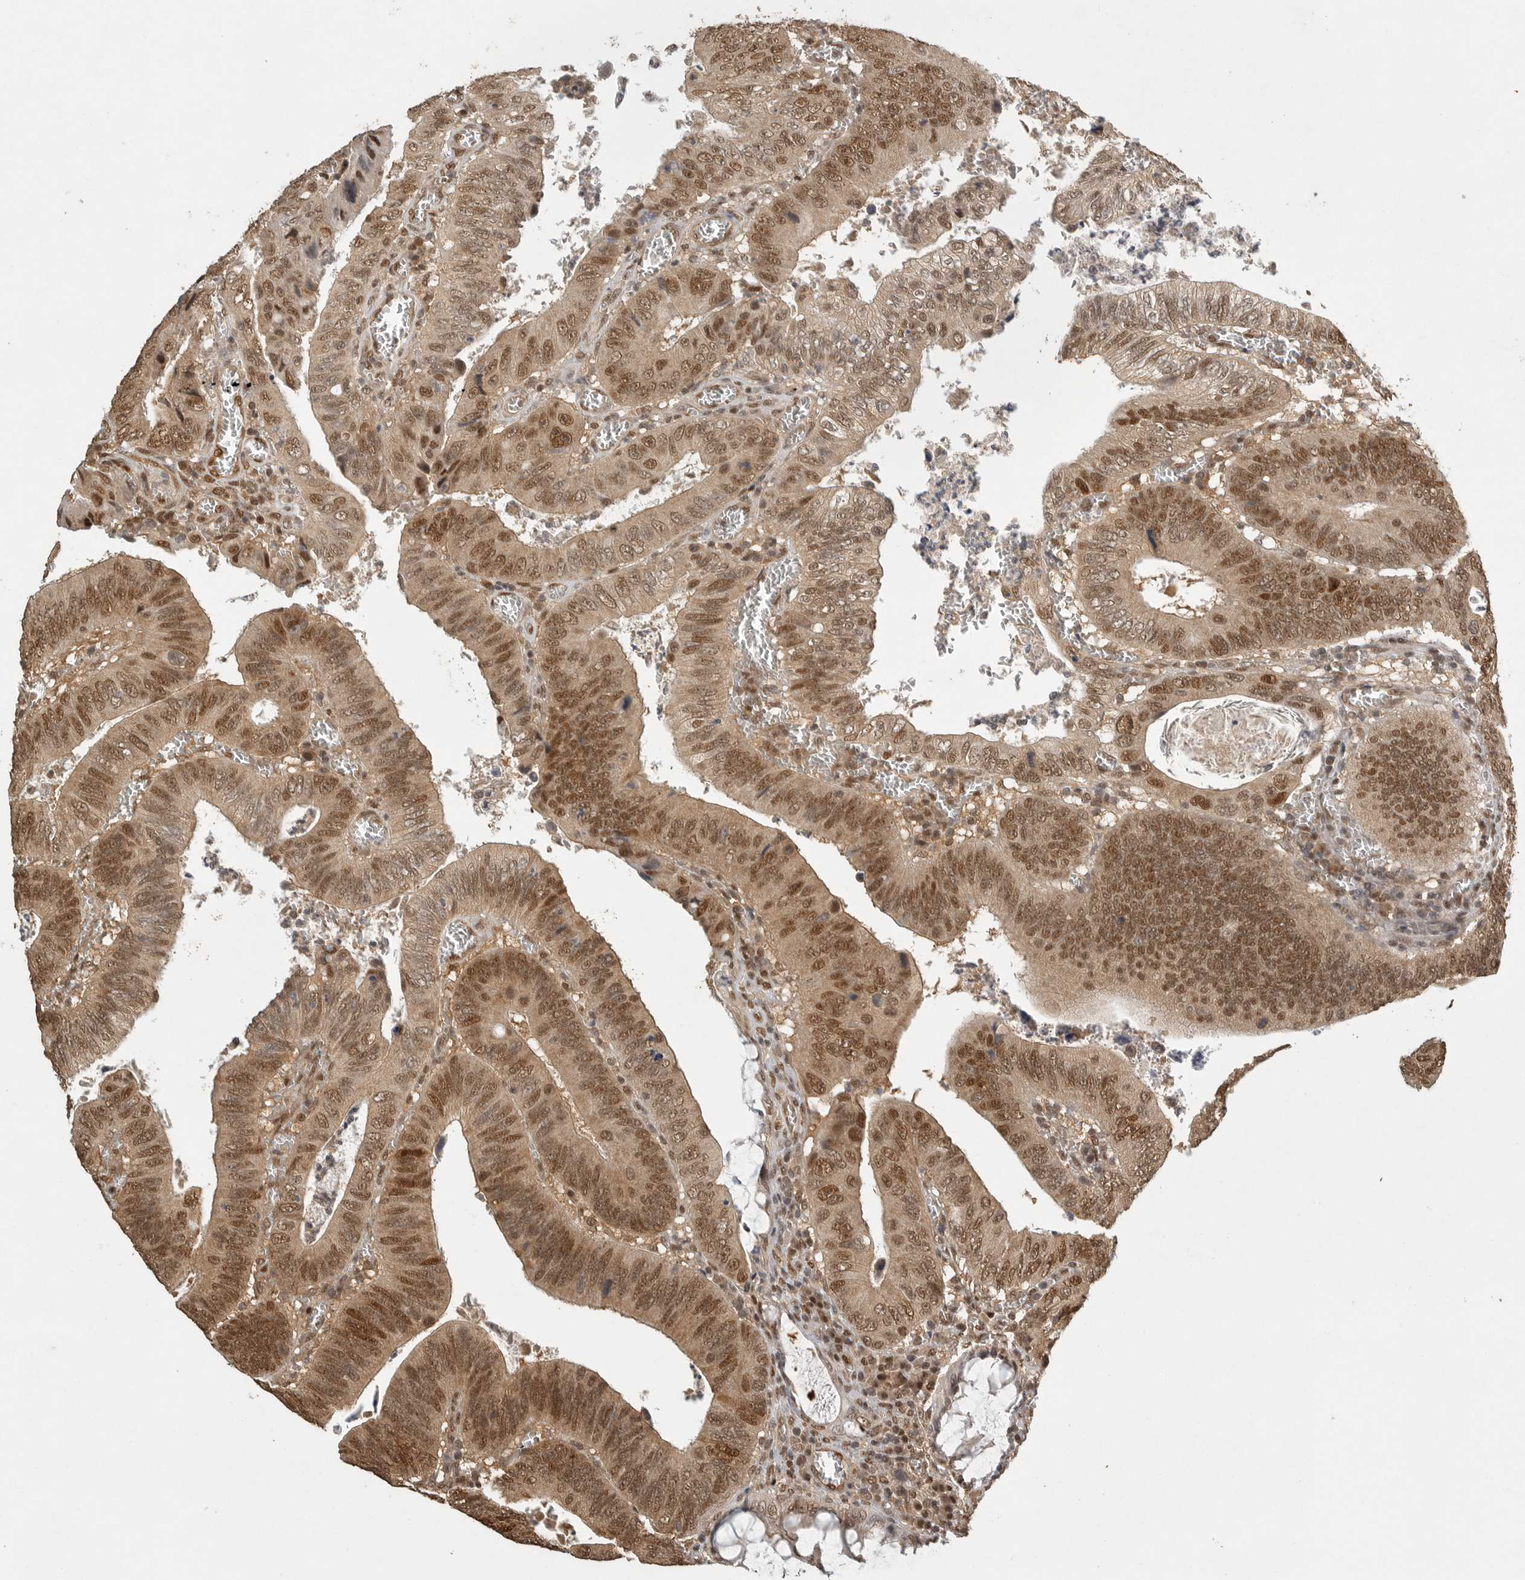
{"staining": {"intensity": "moderate", "quantity": ">75%", "location": "cytoplasmic/membranous,nuclear"}, "tissue": "colorectal cancer", "cell_type": "Tumor cells", "image_type": "cancer", "snomed": [{"axis": "morphology", "description": "Inflammation, NOS"}, {"axis": "morphology", "description": "Adenocarcinoma, NOS"}, {"axis": "topography", "description": "Colon"}], "caption": "There is medium levels of moderate cytoplasmic/membranous and nuclear positivity in tumor cells of colorectal cancer, as demonstrated by immunohistochemical staining (brown color).", "gene": "DFFA", "patient": {"sex": "male", "age": 72}}